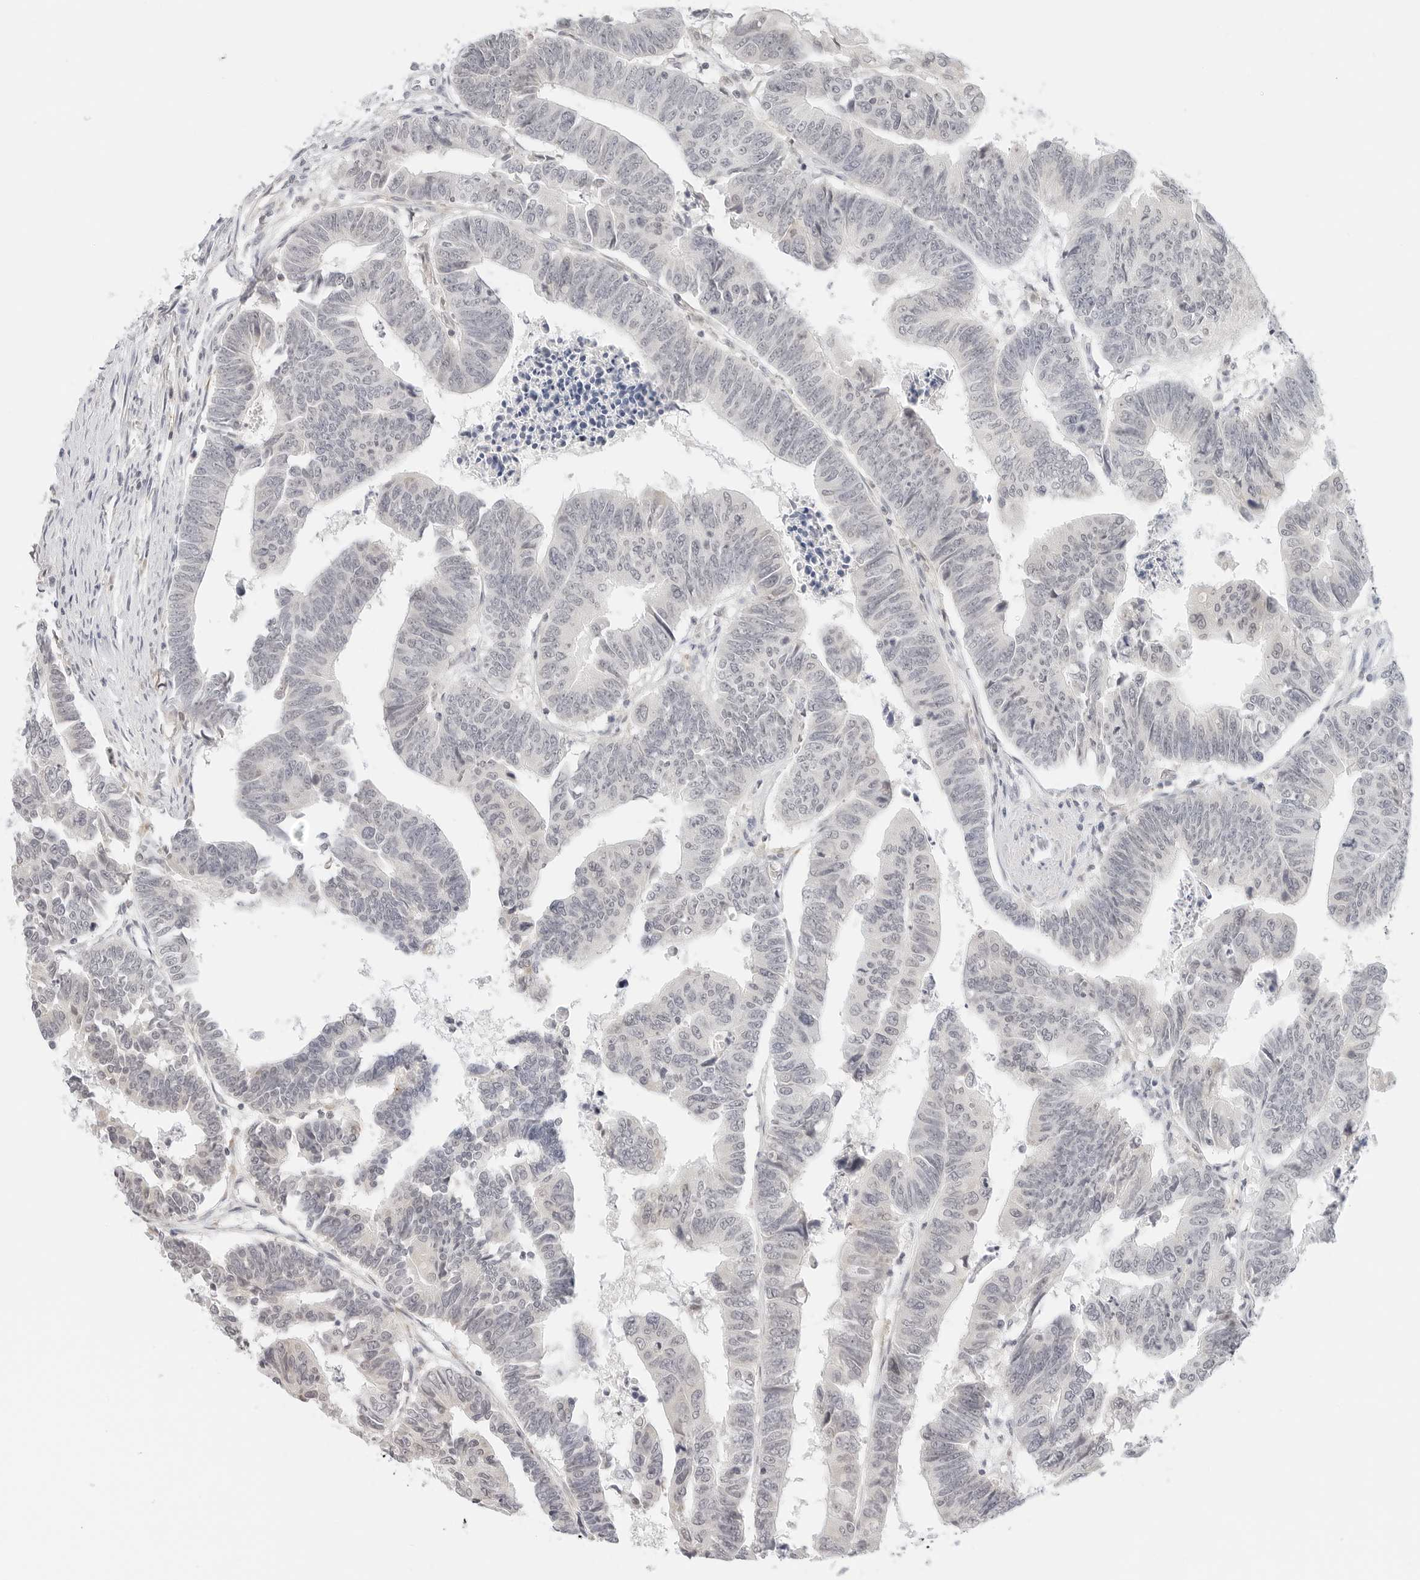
{"staining": {"intensity": "negative", "quantity": "none", "location": "none"}, "tissue": "colorectal cancer", "cell_type": "Tumor cells", "image_type": "cancer", "snomed": [{"axis": "morphology", "description": "Adenocarcinoma, NOS"}, {"axis": "topography", "description": "Rectum"}], "caption": "Immunohistochemical staining of colorectal cancer exhibits no significant positivity in tumor cells. Nuclei are stained in blue.", "gene": "NEO1", "patient": {"sex": "female", "age": 65}}